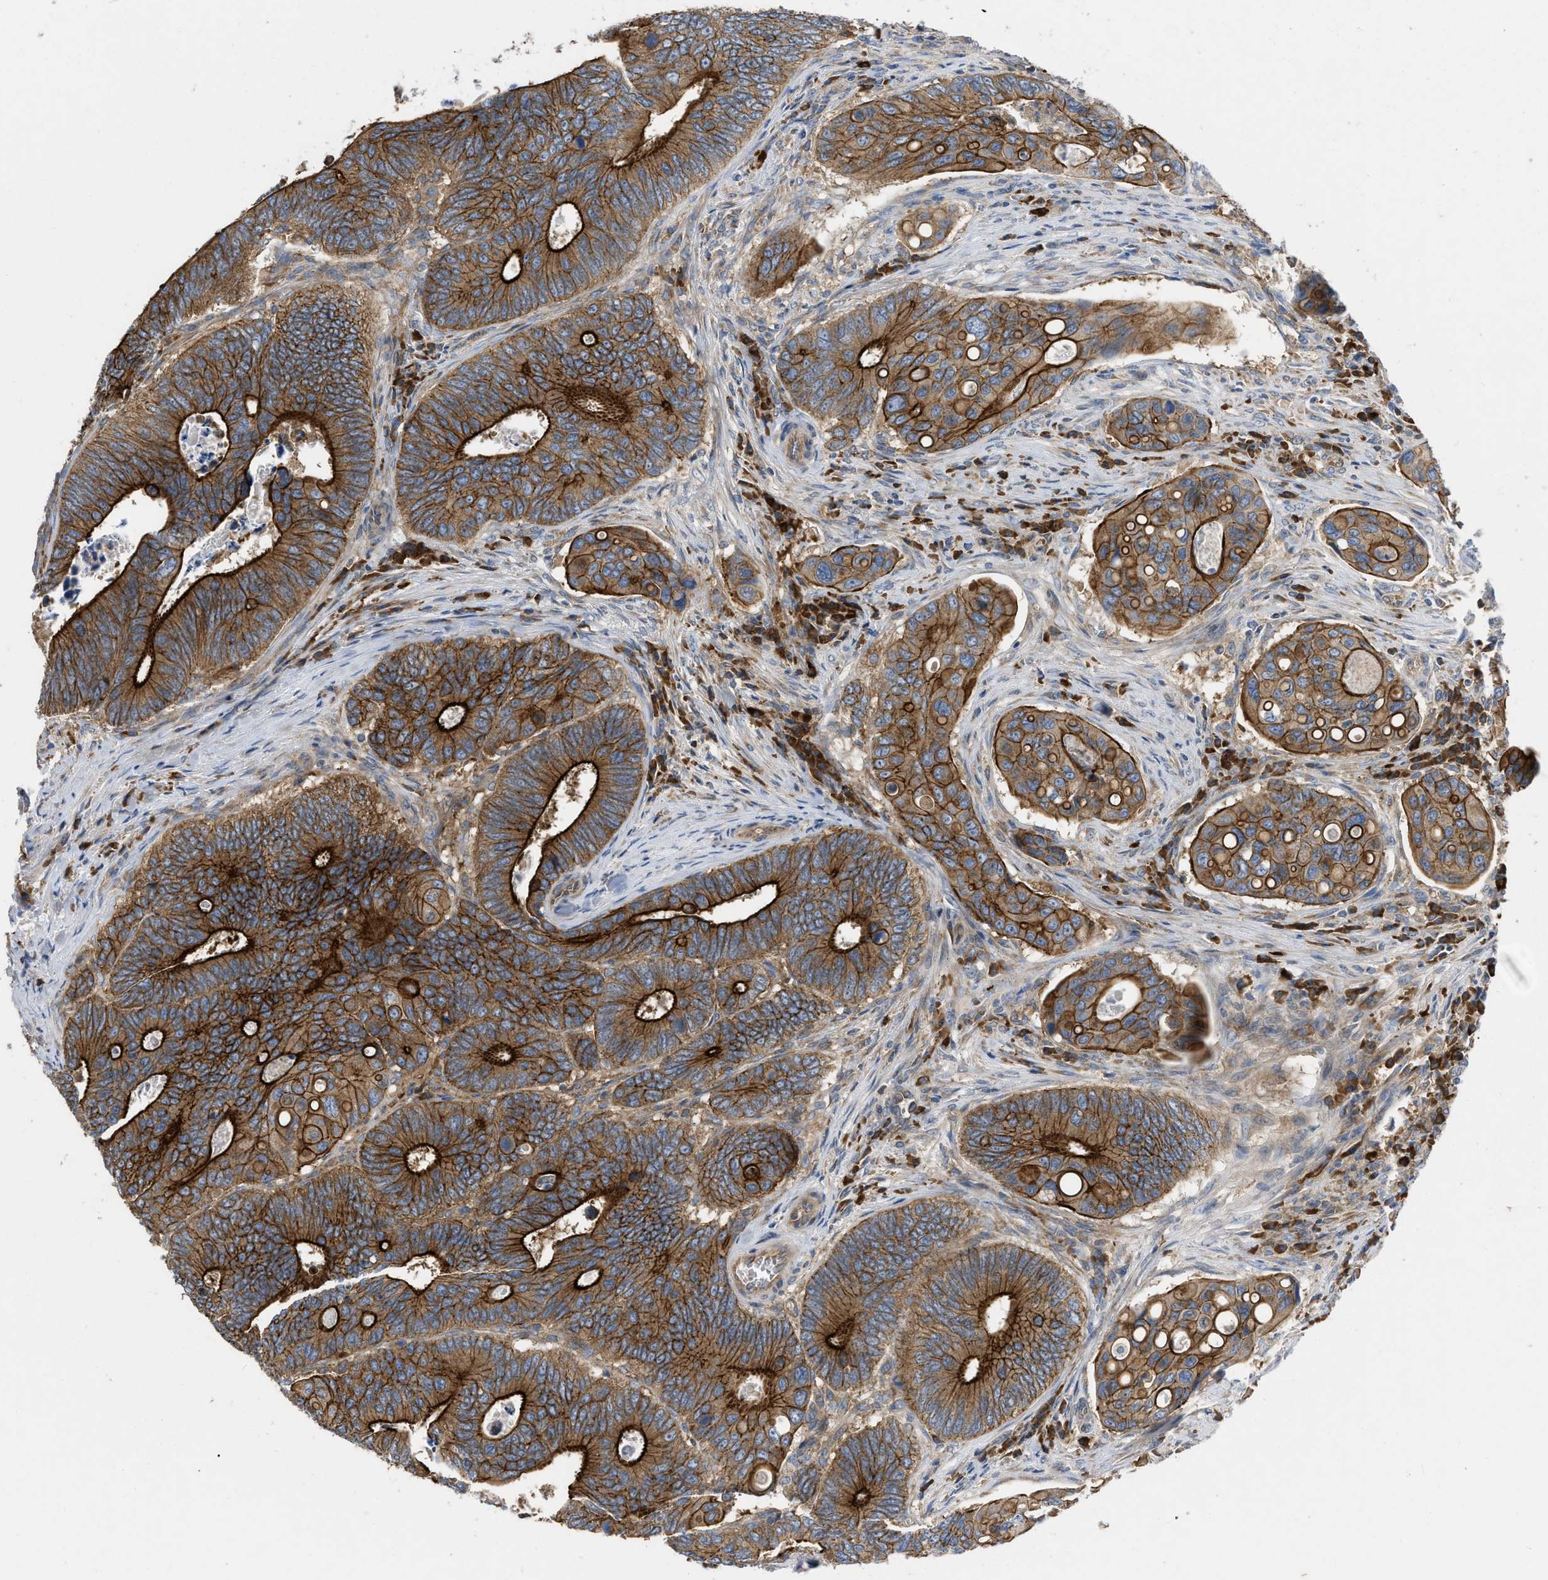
{"staining": {"intensity": "strong", "quantity": ">75%", "location": "cytoplasmic/membranous"}, "tissue": "colorectal cancer", "cell_type": "Tumor cells", "image_type": "cancer", "snomed": [{"axis": "morphology", "description": "Inflammation, NOS"}, {"axis": "morphology", "description": "Adenocarcinoma, NOS"}, {"axis": "topography", "description": "Colon"}], "caption": "Brown immunohistochemical staining in human adenocarcinoma (colorectal) exhibits strong cytoplasmic/membranous staining in approximately >75% of tumor cells.", "gene": "TMEM131", "patient": {"sex": "male", "age": 72}}